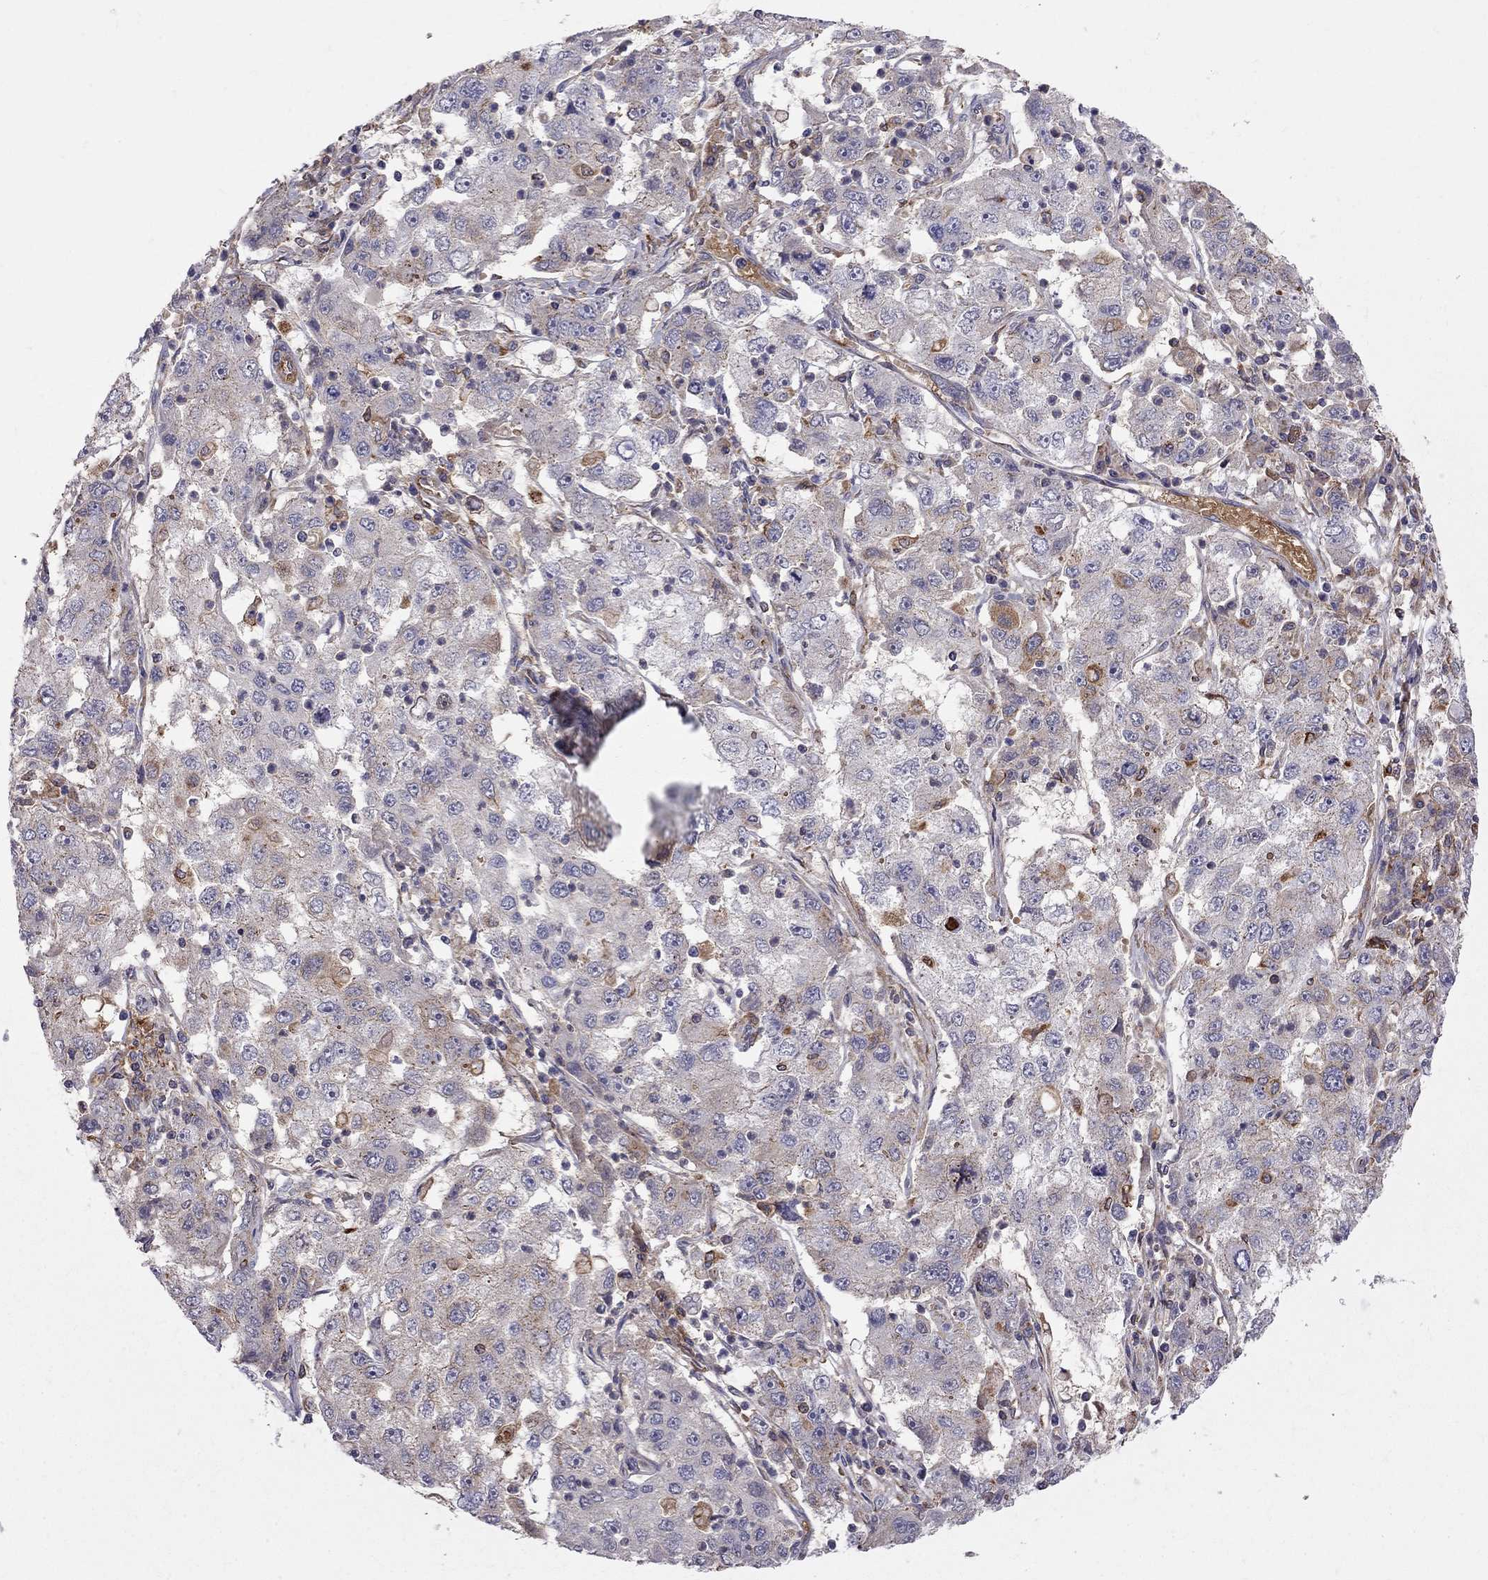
{"staining": {"intensity": "moderate", "quantity": "<25%", "location": "cytoplasmic/membranous"}, "tissue": "cervical cancer", "cell_type": "Tumor cells", "image_type": "cancer", "snomed": [{"axis": "morphology", "description": "Squamous cell carcinoma, NOS"}, {"axis": "topography", "description": "Cervix"}], "caption": "The micrograph exhibits staining of cervical cancer (squamous cell carcinoma), revealing moderate cytoplasmic/membranous protein positivity (brown color) within tumor cells.", "gene": "EIF4E3", "patient": {"sex": "female", "age": 36}}